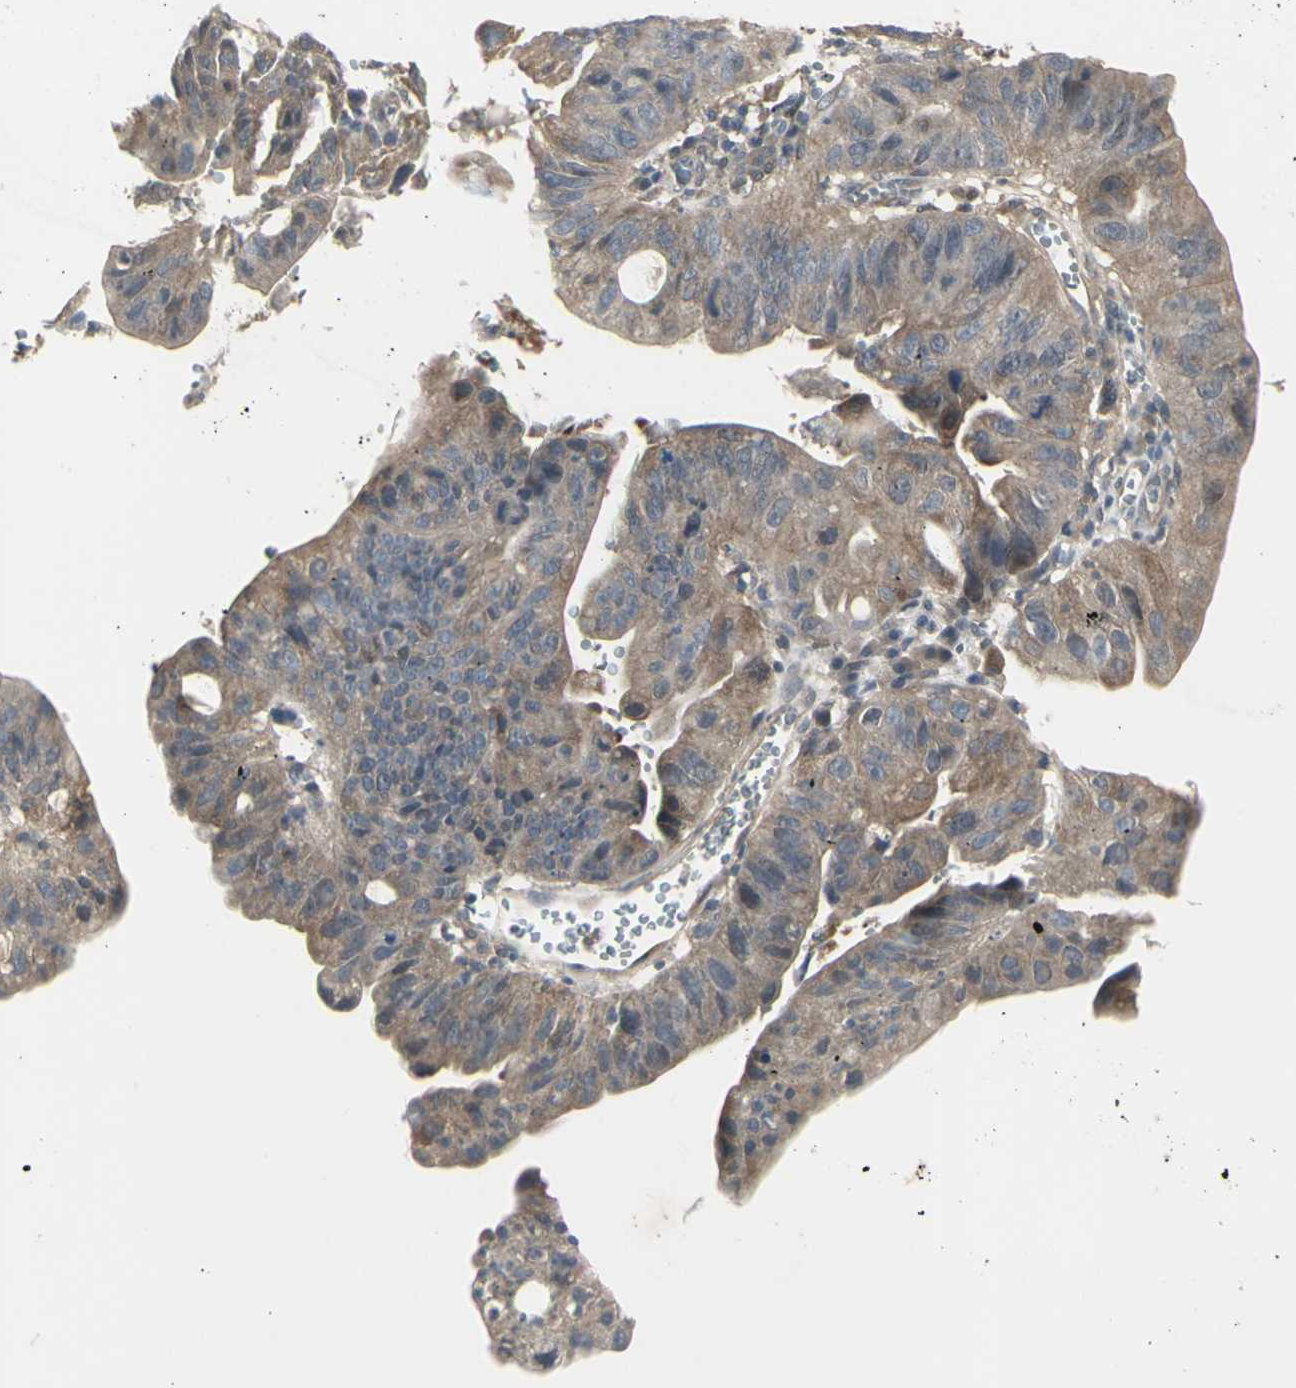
{"staining": {"intensity": "moderate", "quantity": ">75%", "location": "cytoplasmic/membranous"}, "tissue": "stomach cancer", "cell_type": "Tumor cells", "image_type": "cancer", "snomed": [{"axis": "morphology", "description": "Adenocarcinoma, NOS"}, {"axis": "topography", "description": "Stomach"}], "caption": "Immunohistochemical staining of human stomach cancer exhibits medium levels of moderate cytoplasmic/membranous positivity in approximately >75% of tumor cells.", "gene": "CHURC1-FNTB", "patient": {"sex": "male", "age": 59}}